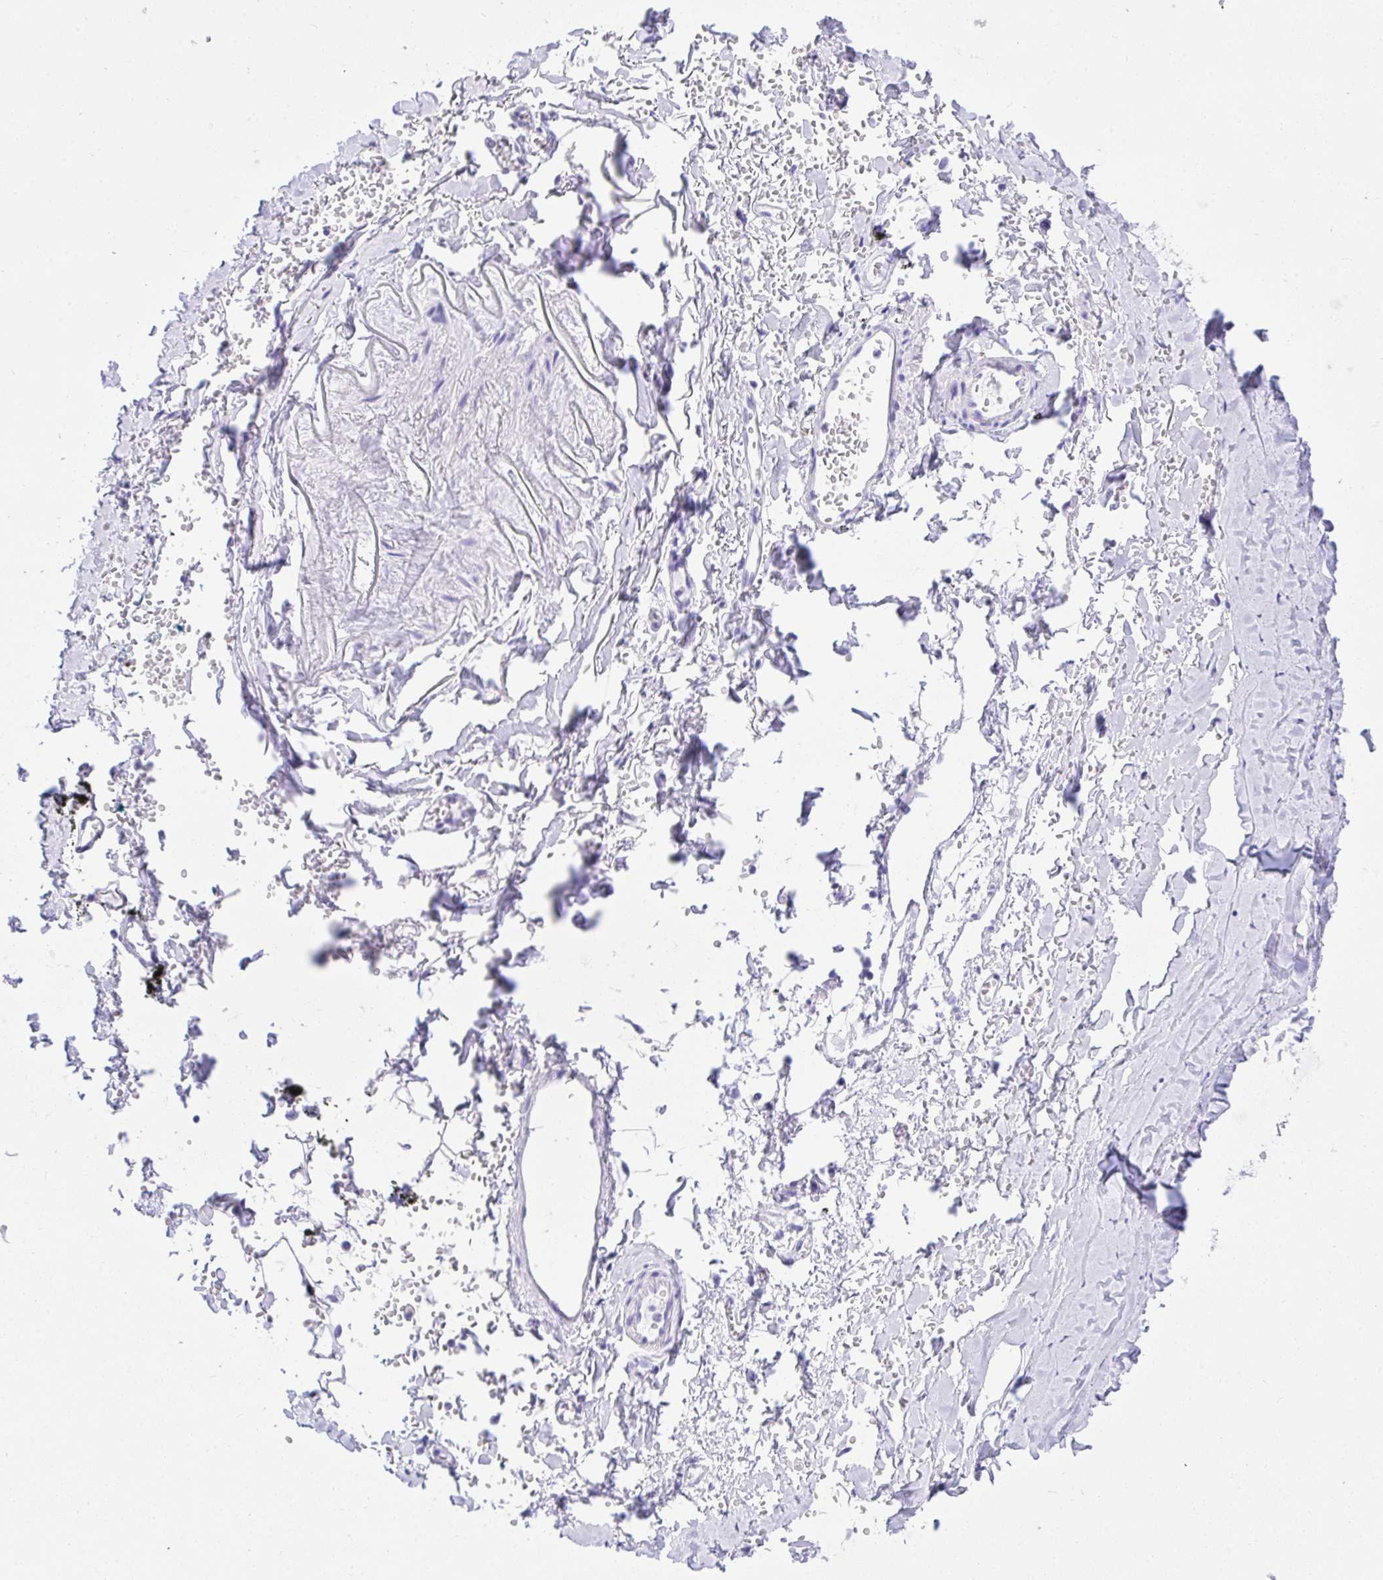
{"staining": {"intensity": "negative", "quantity": "none", "location": "none"}, "tissue": "adipose tissue", "cell_type": "Adipocytes", "image_type": "normal", "snomed": [{"axis": "morphology", "description": "Normal tissue, NOS"}, {"axis": "topography", "description": "Cartilage tissue"}, {"axis": "topography", "description": "Bronchus"}, {"axis": "topography", "description": "Peripheral nerve tissue"}], "caption": "A micrograph of adipose tissue stained for a protein displays no brown staining in adipocytes. (Brightfield microscopy of DAB immunohistochemistry at high magnification).", "gene": "TLN2", "patient": {"sex": "female", "age": 59}}